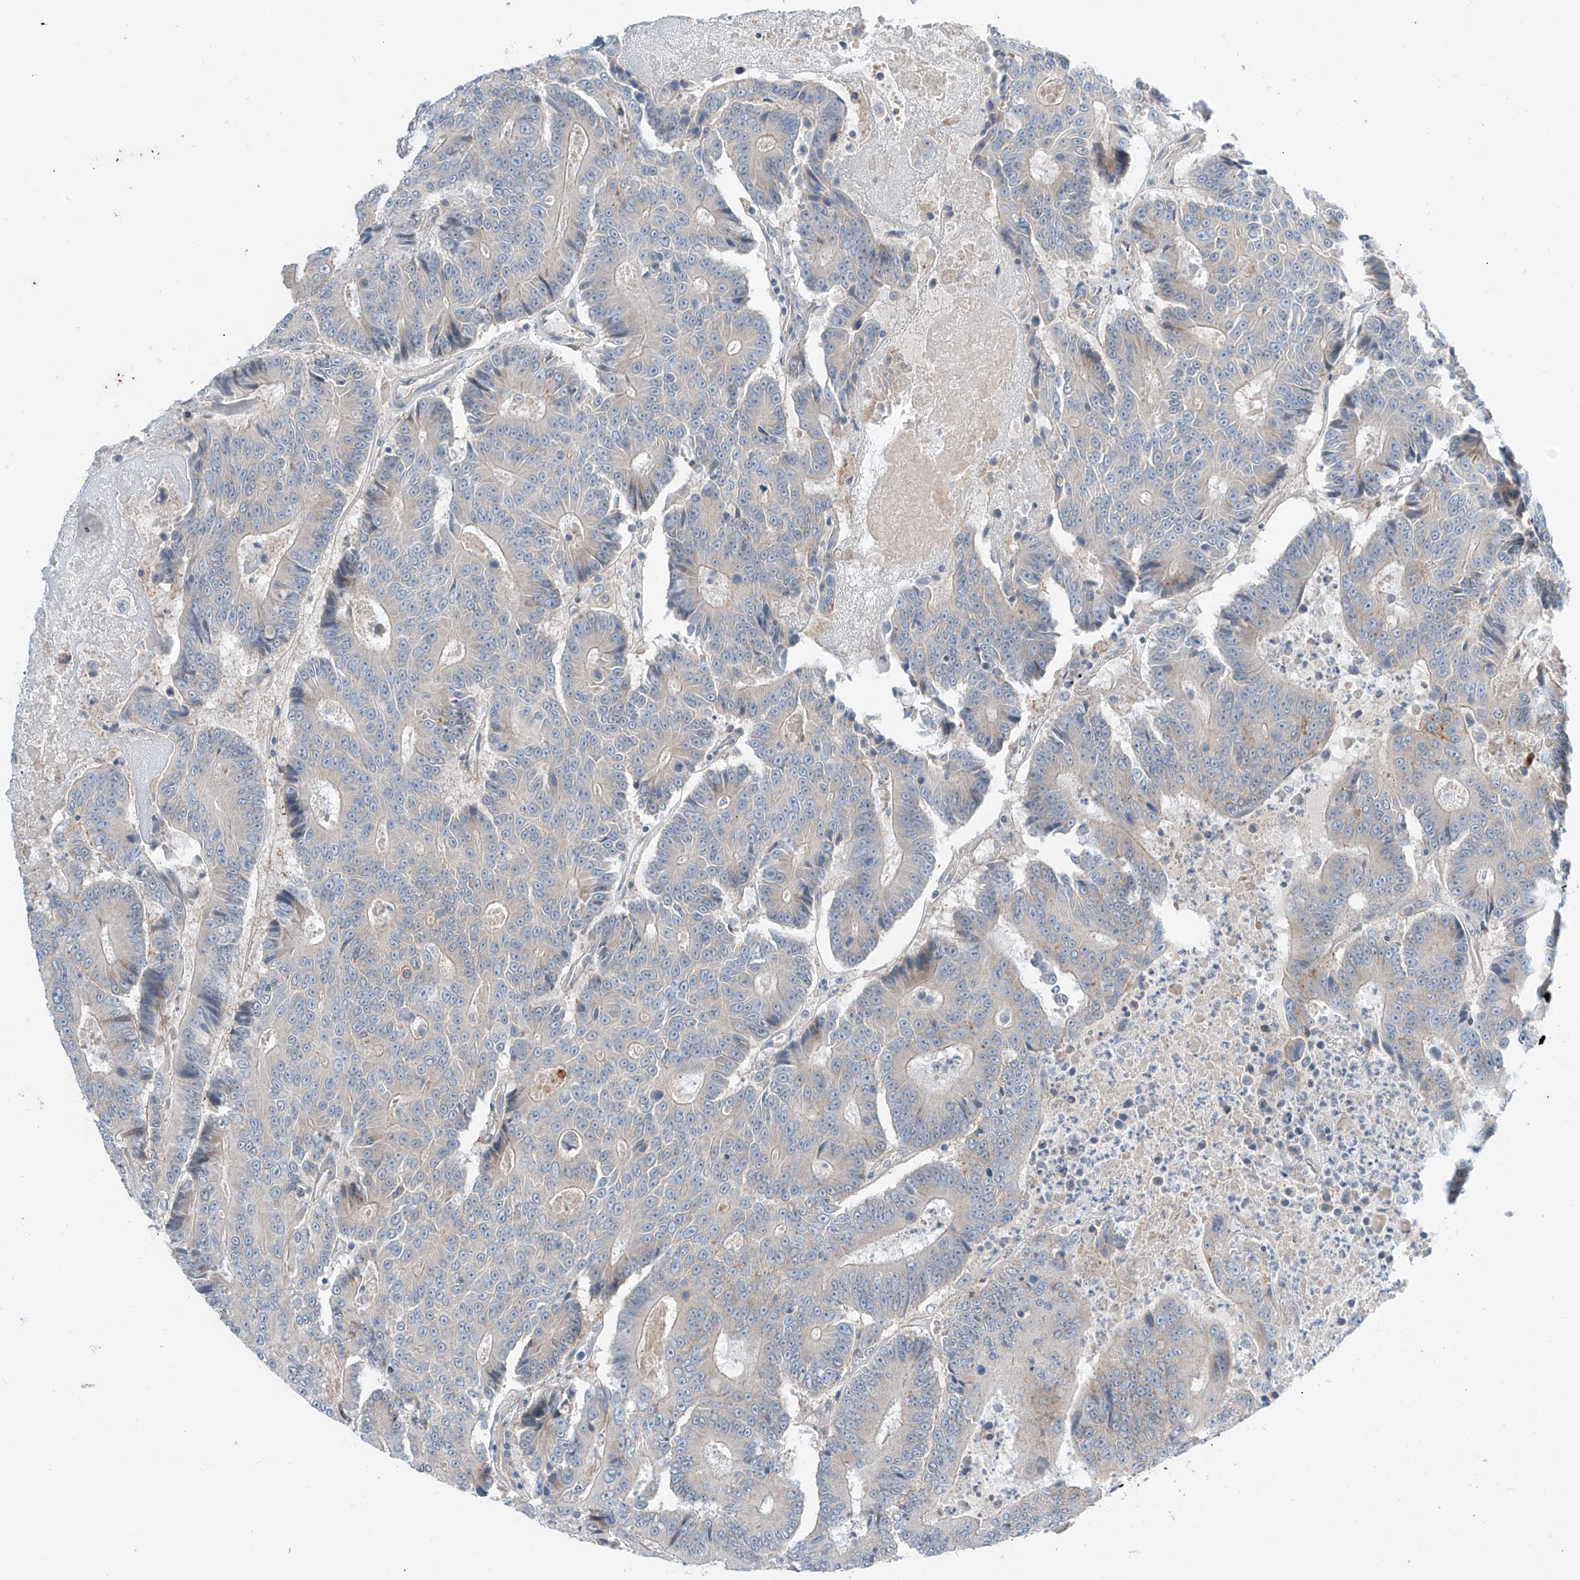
{"staining": {"intensity": "weak", "quantity": "<25%", "location": "cytoplasmic/membranous"}, "tissue": "colorectal cancer", "cell_type": "Tumor cells", "image_type": "cancer", "snomed": [{"axis": "morphology", "description": "Adenocarcinoma, NOS"}, {"axis": "topography", "description": "Colon"}], "caption": "Photomicrograph shows no significant protein staining in tumor cells of adenocarcinoma (colorectal).", "gene": "ABLIM2", "patient": {"sex": "male", "age": 83}}